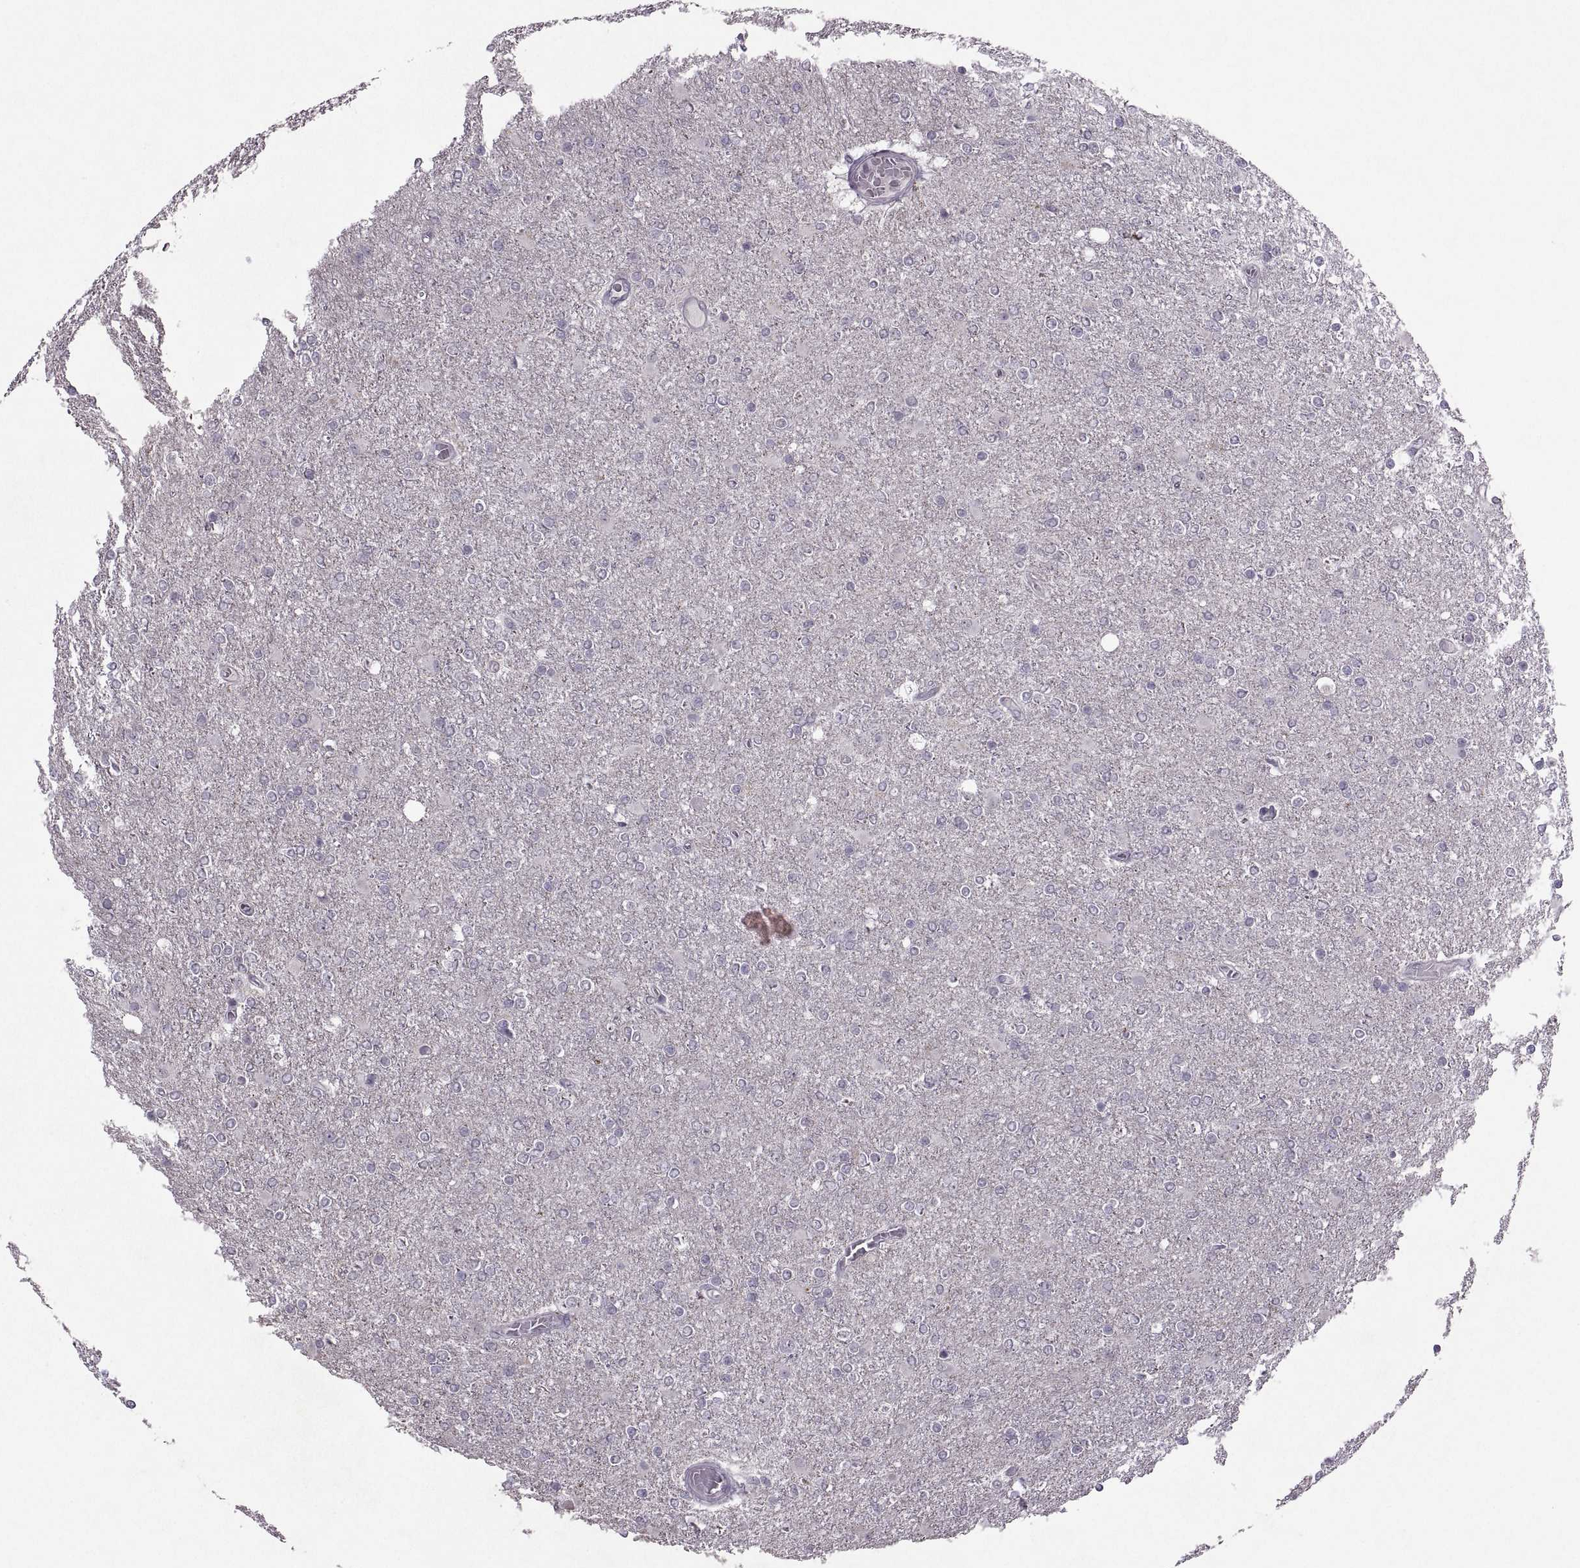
{"staining": {"intensity": "negative", "quantity": "none", "location": "none"}, "tissue": "glioma", "cell_type": "Tumor cells", "image_type": "cancer", "snomed": [{"axis": "morphology", "description": "Glioma, malignant, High grade"}, {"axis": "topography", "description": "Cerebral cortex"}], "caption": "An image of glioma stained for a protein shows no brown staining in tumor cells. (Stains: DAB (3,3'-diaminobenzidine) IHC with hematoxylin counter stain, Microscopy: brightfield microscopy at high magnification).", "gene": "MGAT4D", "patient": {"sex": "male", "age": 70}}